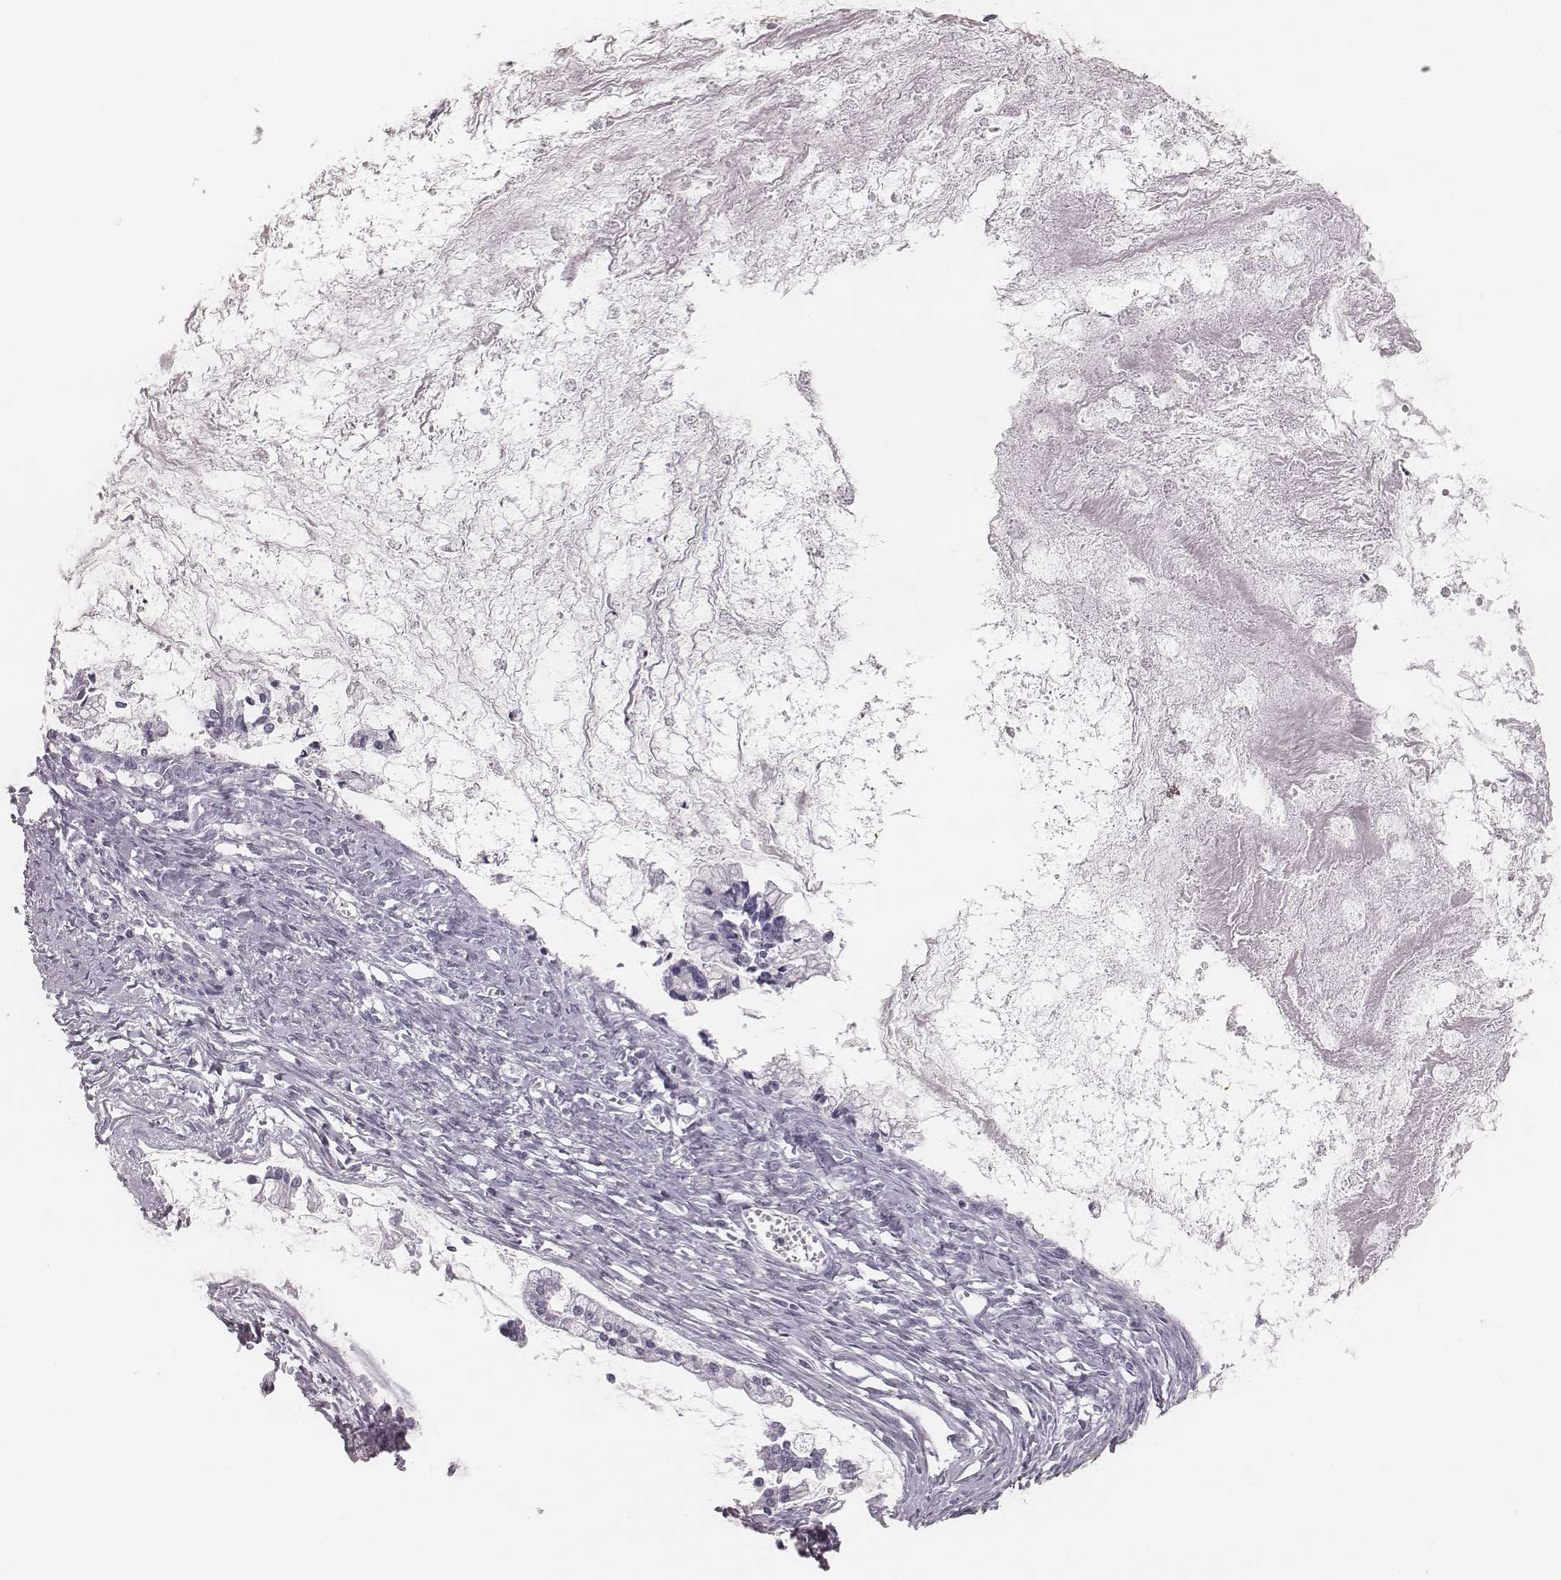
{"staining": {"intensity": "negative", "quantity": "none", "location": "none"}, "tissue": "ovarian cancer", "cell_type": "Tumor cells", "image_type": "cancer", "snomed": [{"axis": "morphology", "description": "Cystadenocarcinoma, mucinous, NOS"}, {"axis": "topography", "description": "Ovary"}], "caption": "Immunohistochemical staining of human ovarian cancer shows no significant expression in tumor cells.", "gene": "KRT74", "patient": {"sex": "female", "age": 67}}